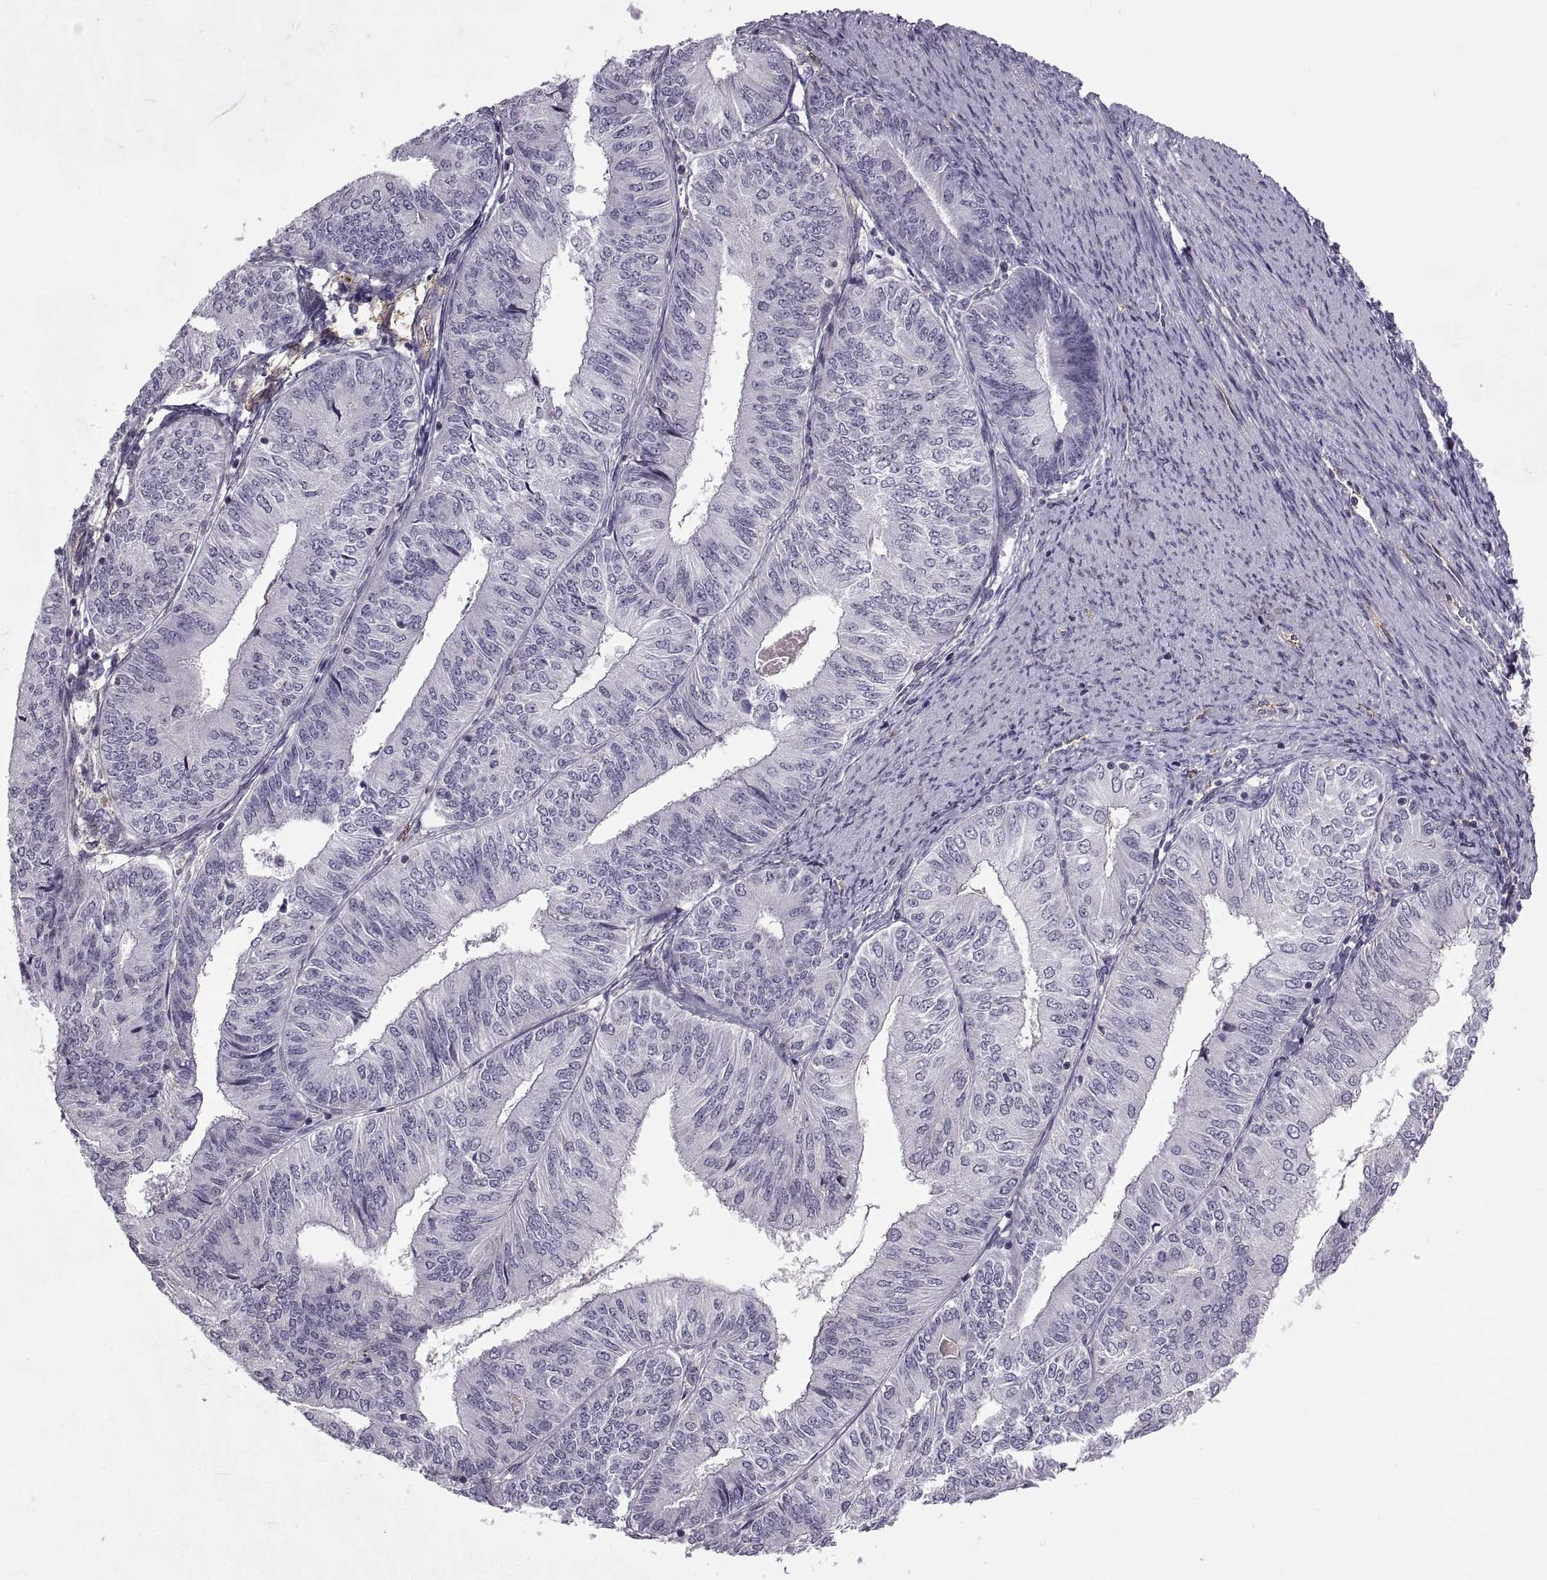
{"staining": {"intensity": "negative", "quantity": "none", "location": "none"}, "tissue": "endometrial cancer", "cell_type": "Tumor cells", "image_type": "cancer", "snomed": [{"axis": "morphology", "description": "Adenocarcinoma, NOS"}, {"axis": "topography", "description": "Endometrium"}], "caption": "Endometrial cancer (adenocarcinoma) stained for a protein using IHC displays no expression tumor cells.", "gene": "RALB", "patient": {"sex": "female", "age": 58}}